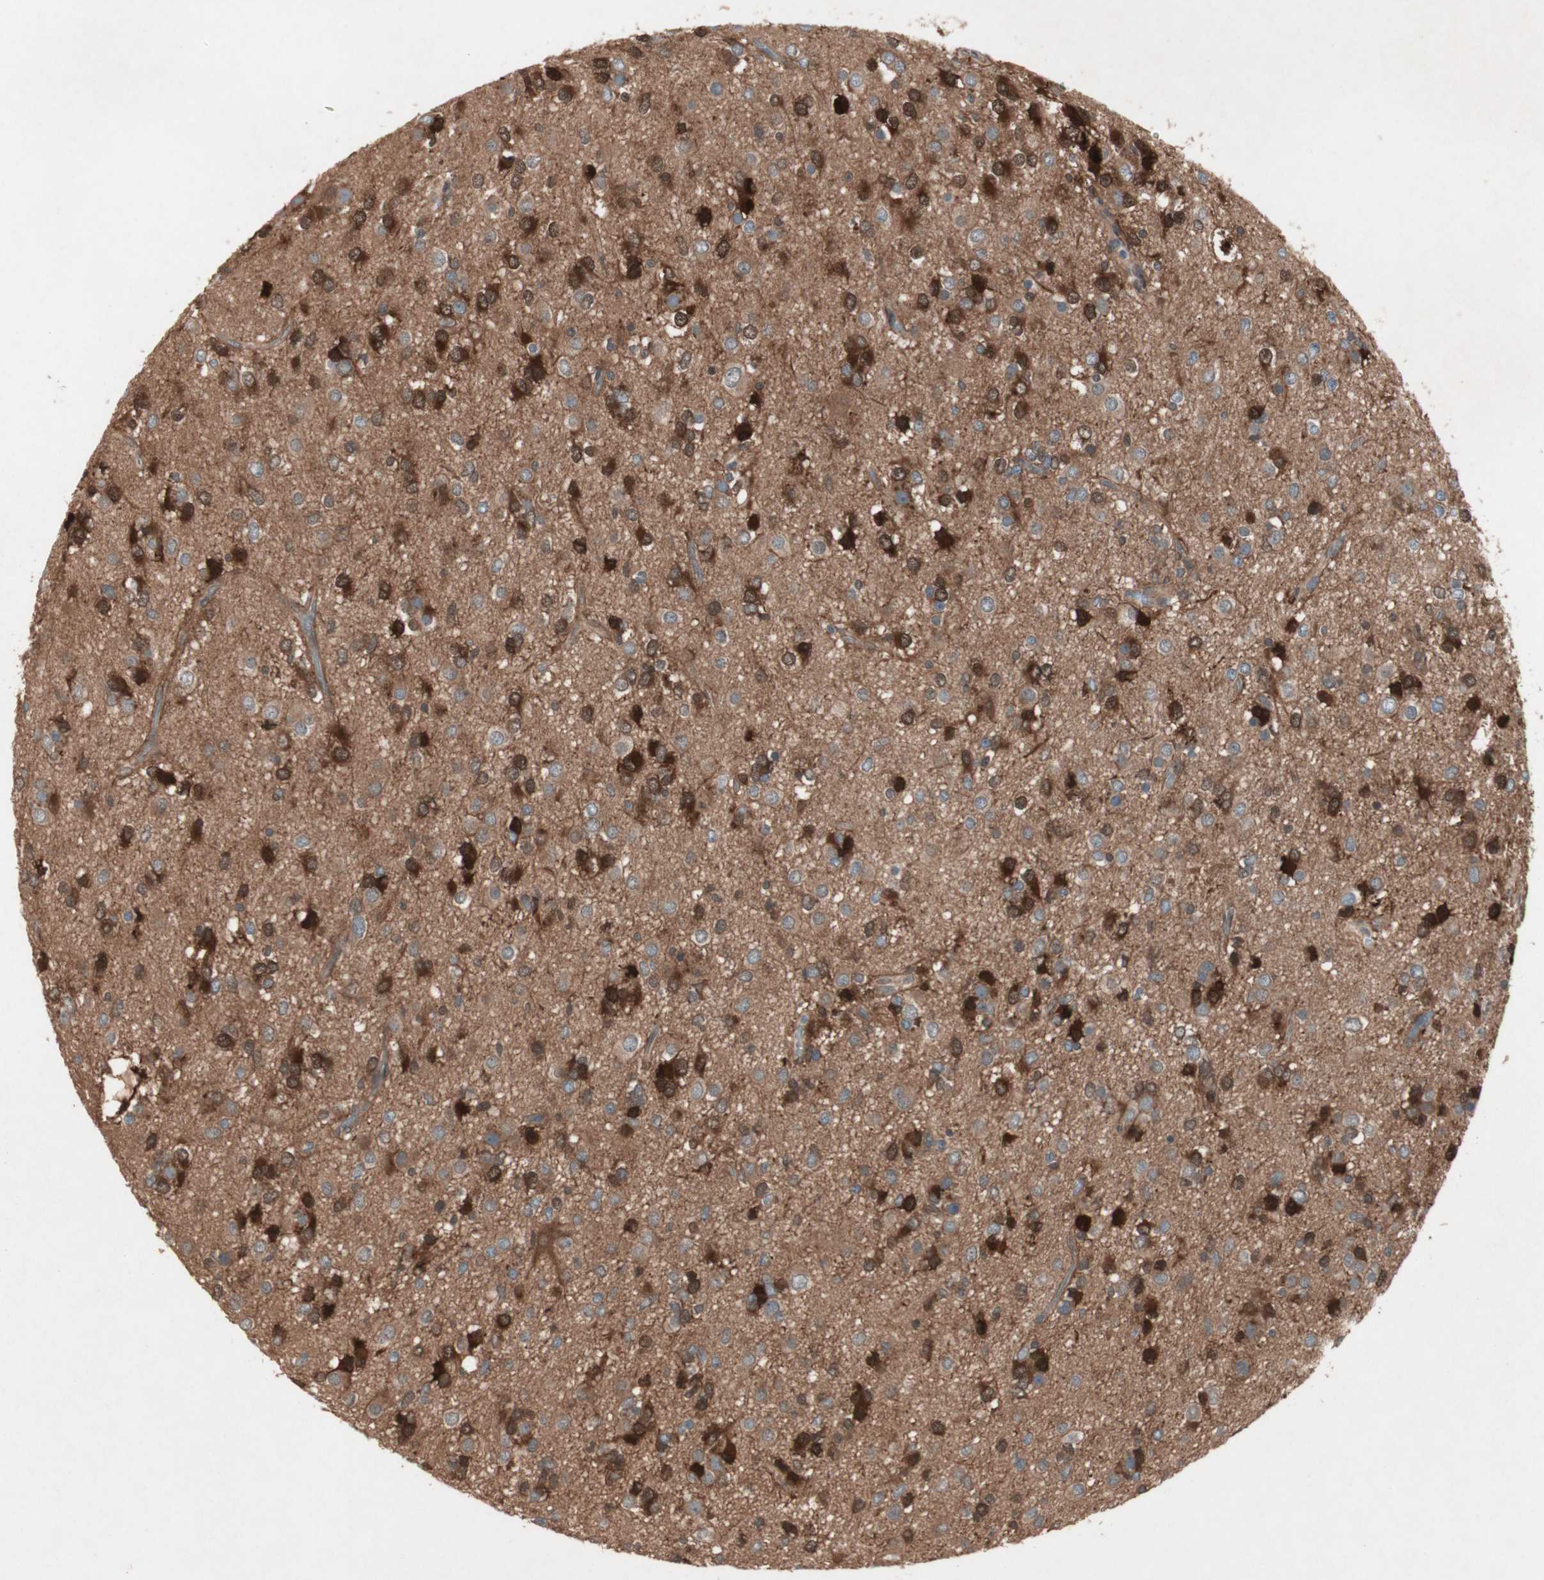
{"staining": {"intensity": "strong", "quantity": ">75%", "location": "cytoplasmic/membranous"}, "tissue": "glioma", "cell_type": "Tumor cells", "image_type": "cancer", "snomed": [{"axis": "morphology", "description": "Glioma, malignant, Low grade"}, {"axis": "topography", "description": "Brain"}], "caption": "Human glioma stained for a protein (brown) demonstrates strong cytoplasmic/membranous positive staining in about >75% of tumor cells.", "gene": "SDSL", "patient": {"sex": "male", "age": 42}}